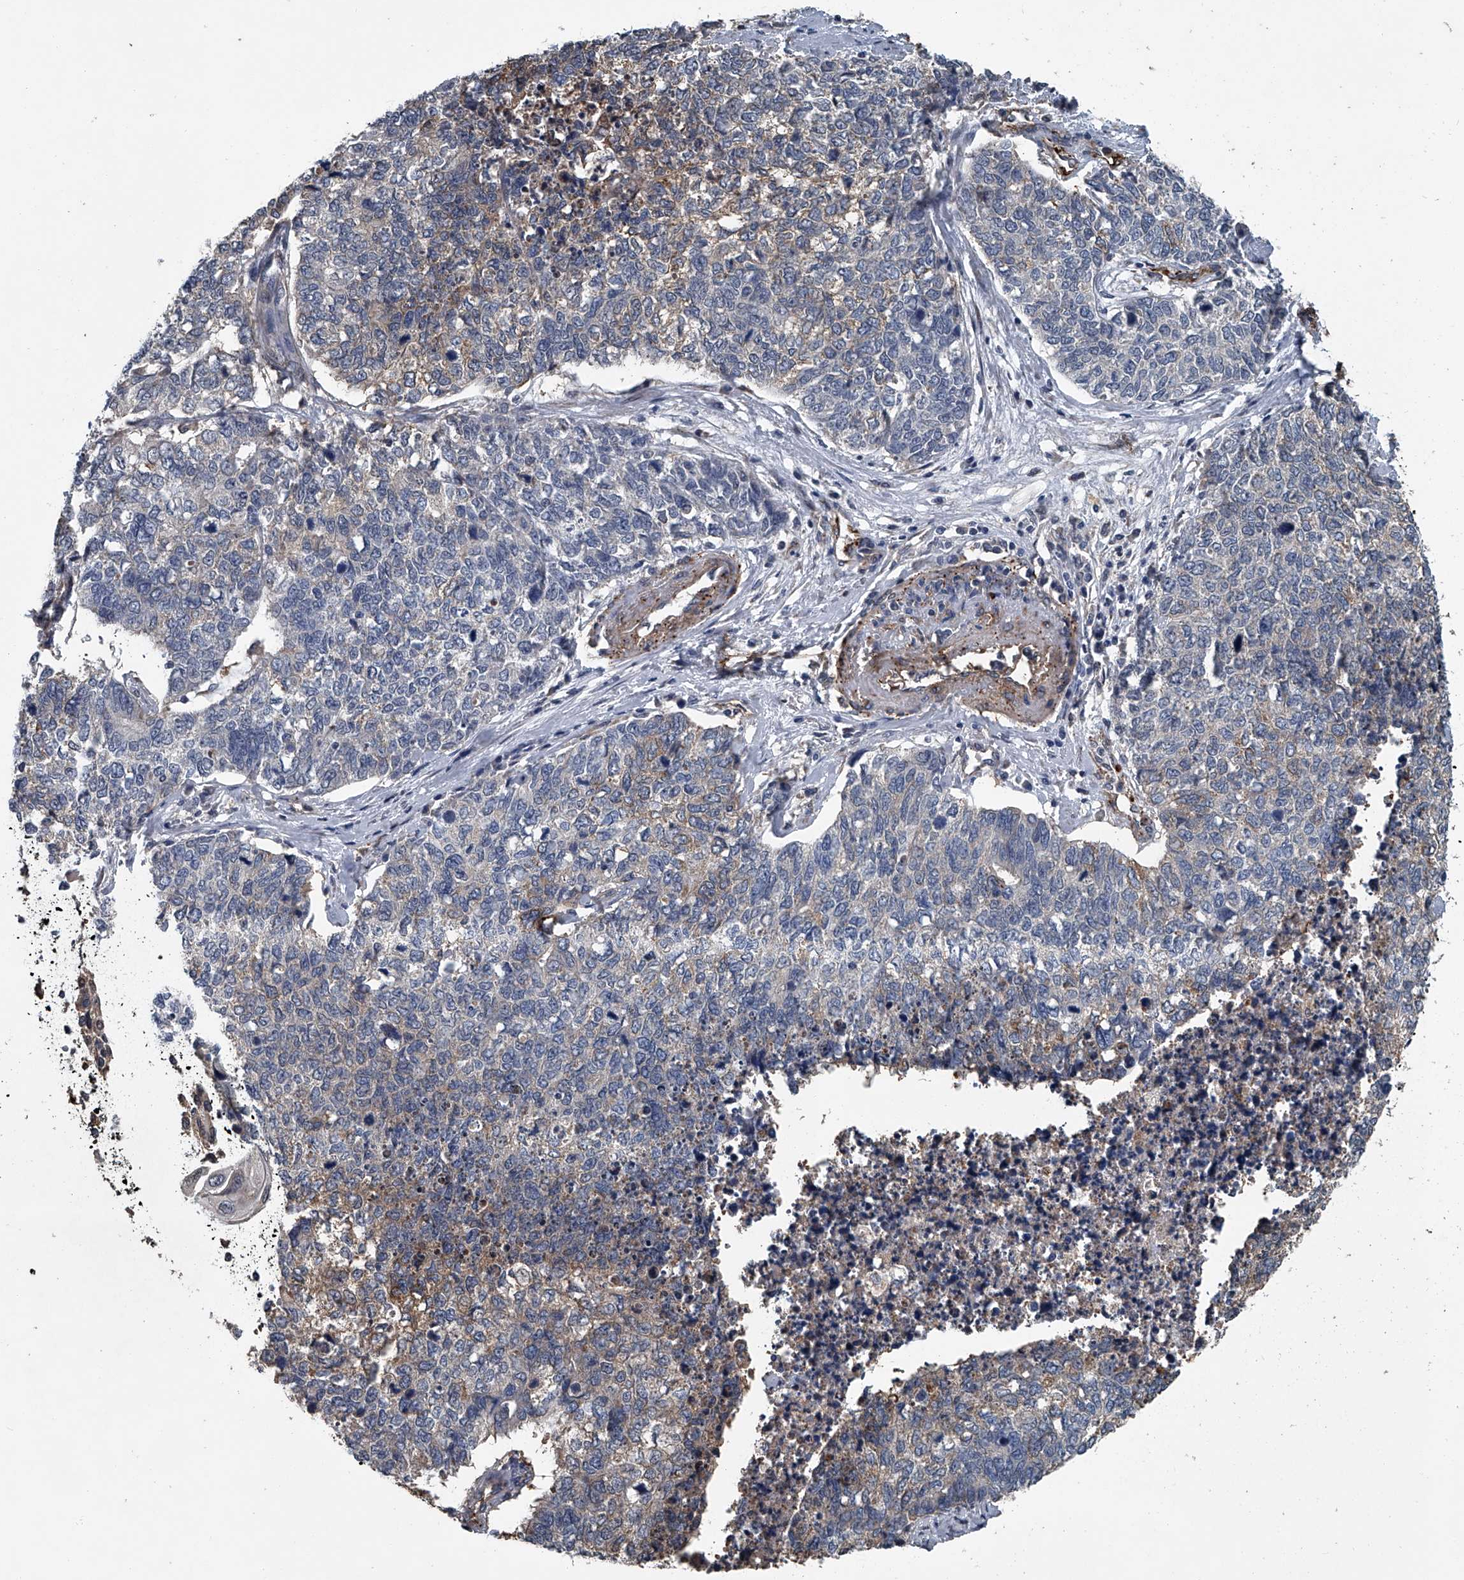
{"staining": {"intensity": "weak", "quantity": "<25%", "location": "cytoplasmic/membranous"}, "tissue": "cervical cancer", "cell_type": "Tumor cells", "image_type": "cancer", "snomed": [{"axis": "morphology", "description": "Squamous cell carcinoma, NOS"}, {"axis": "topography", "description": "Cervix"}], "caption": "High magnification brightfield microscopy of squamous cell carcinoma (cervical) stained with DAB (brown) and counterstained with hematoxylin (blue): tumor cells show no significant staining.", "gene": "LDLRAD2", "patient": {"sex": "female", "age": 63}}